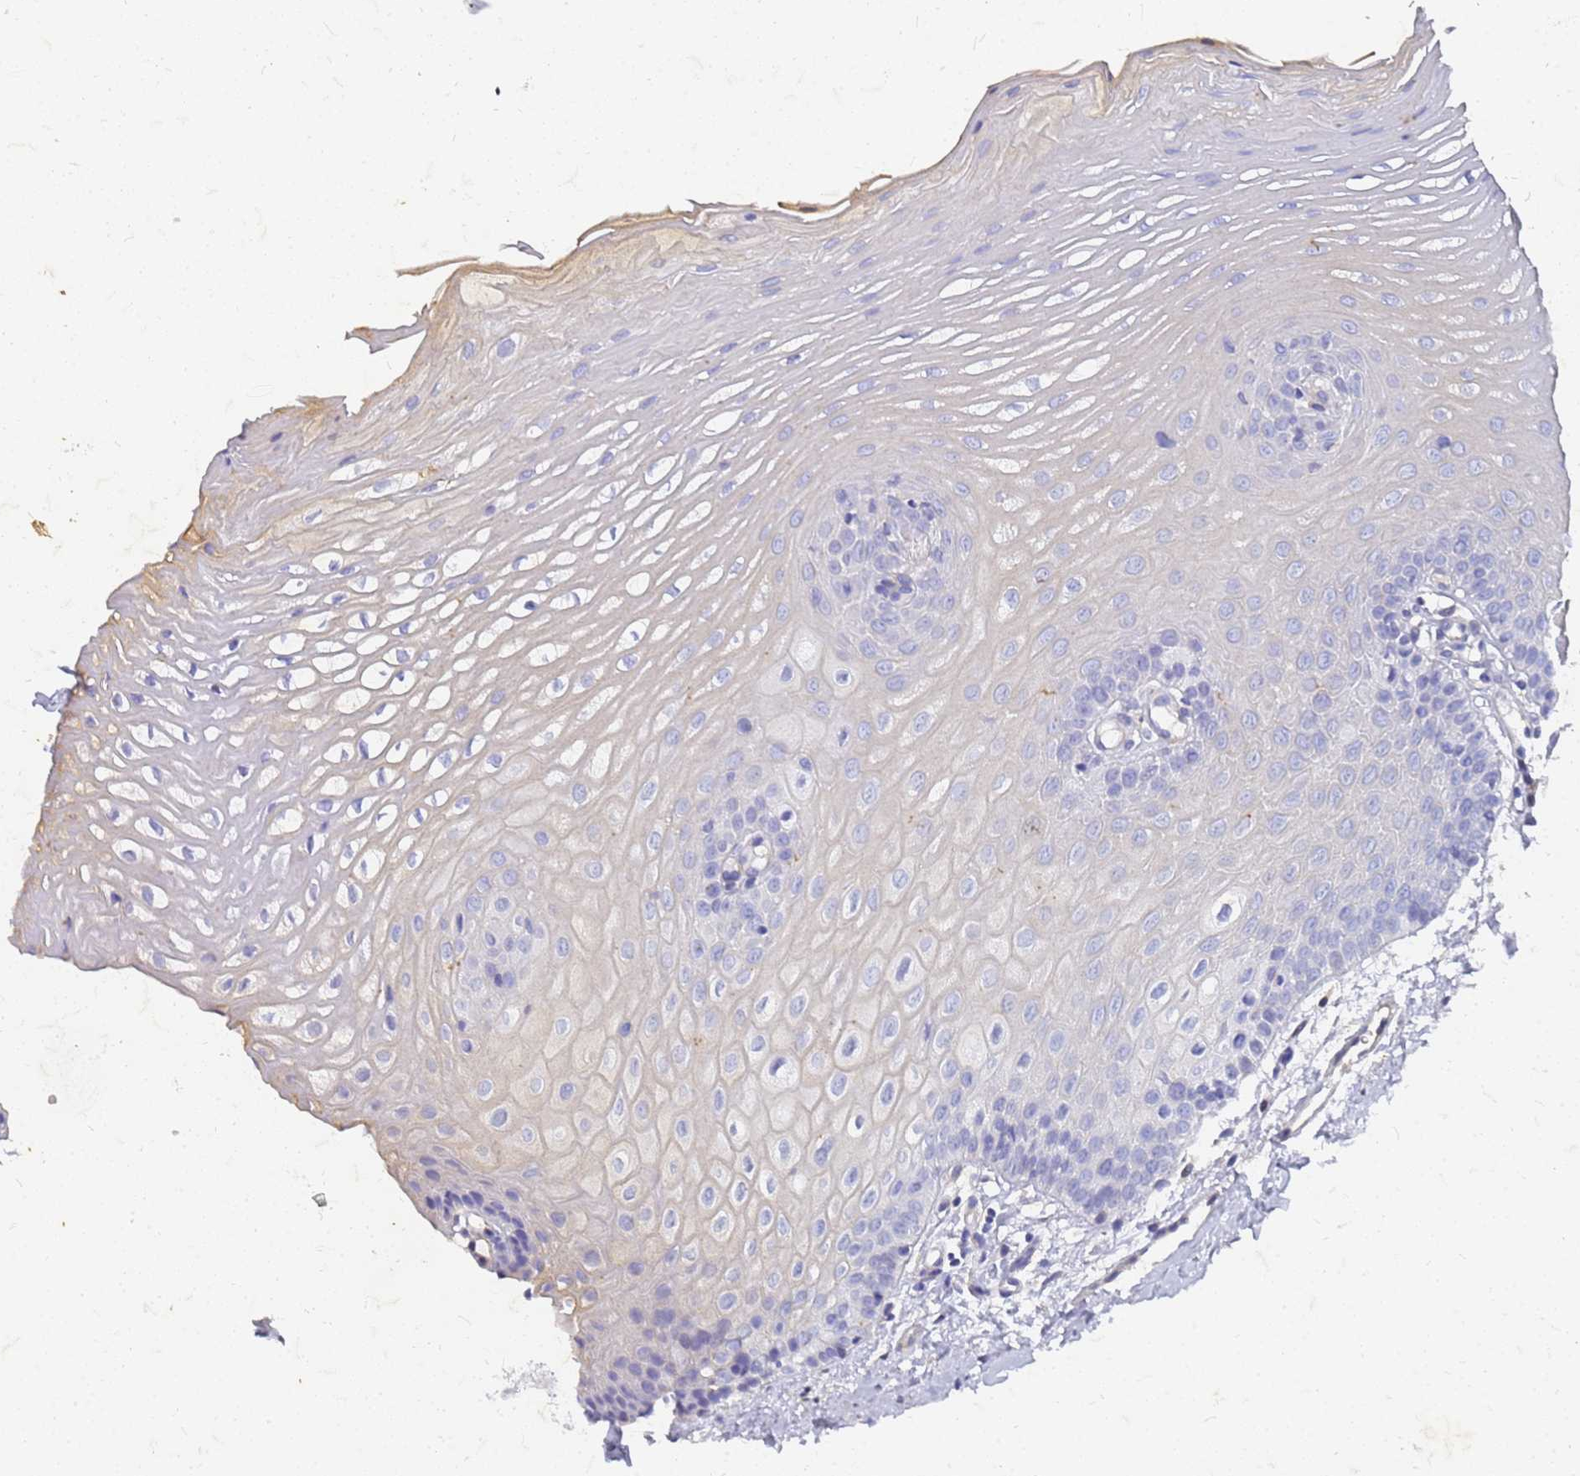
{"staining": {"intensity": "weak", "quantity": "<25%", "location": "cytoplasmic/membranous"}, "tissue": "oral mucosa", "cell_type": "Squamous epithelial cells", "image_type": "normal", "snomed": [{"axis": "morphology", "description": "Normal tissue, NOS"}, {"axis": "topography", "description": "Oral tissue"}], "caption": "The histopathology image shows no significant expression in squamous epithelial cells of oral mucosa. (DAB (3,3'-diaminobenzidine) IHC with hematoxylin counter stain).", "gene": "TRIM64B", "patient": {"sex": "female", "age": 39}}